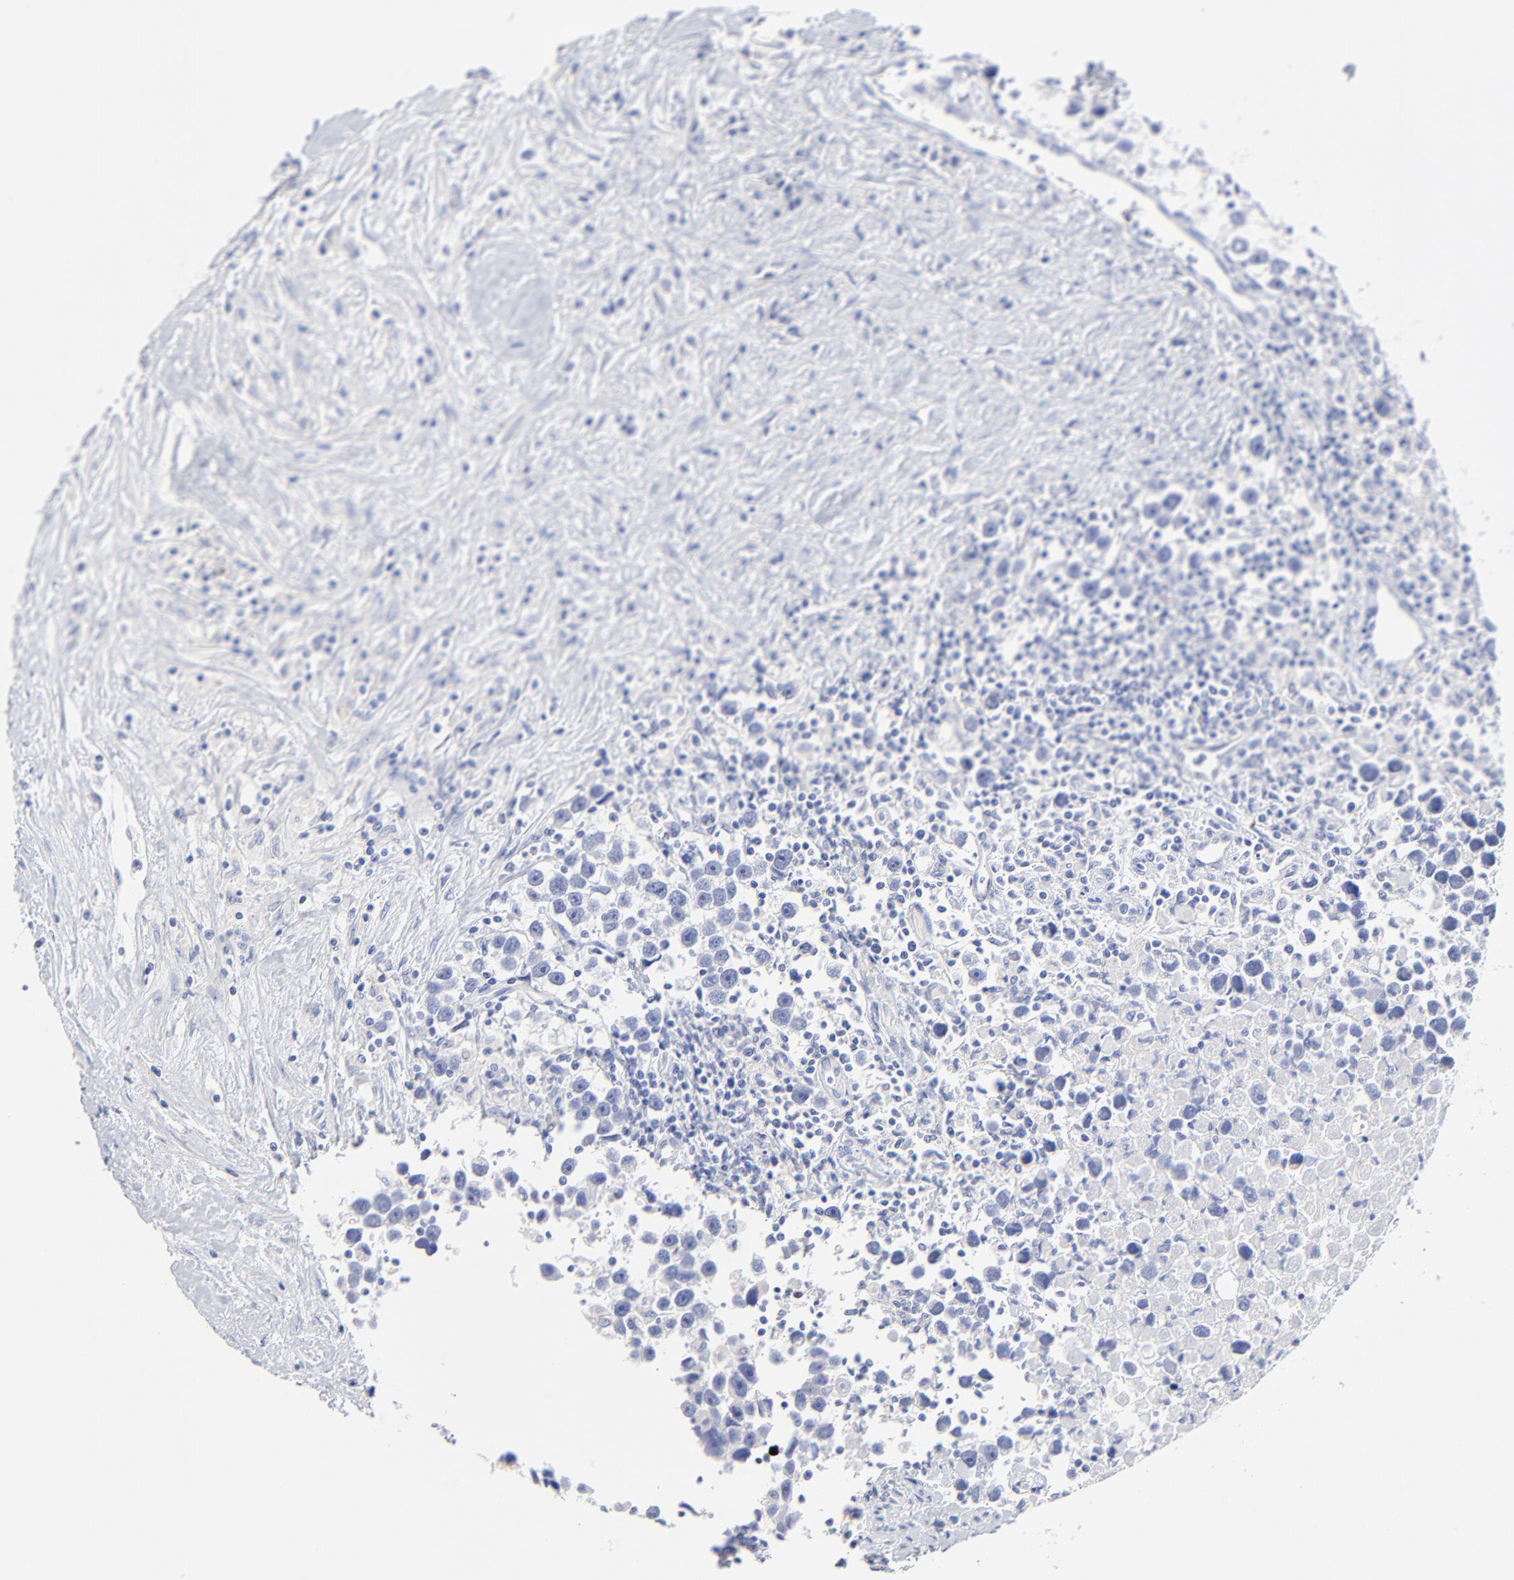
{"staining": {"intensity": "negative", "quantity": "none", "location": "none"}, "tissue": "testis cancer", "cell_type": "Tumor cells", "image_type": "cancer", "snomed": [{"axis": "morphology", "description": "Seminoma, NOS"}, {"axis": "topography", "description": "Testis"}], "caption": "DAB (3,3'-diaminobenzidine) immunohistochemical staining of human testis seminoma demonstrates no significant expression in tumor cells.", "gene": "SULT4A1", "patient": {"sex": "male", "age": 43}}